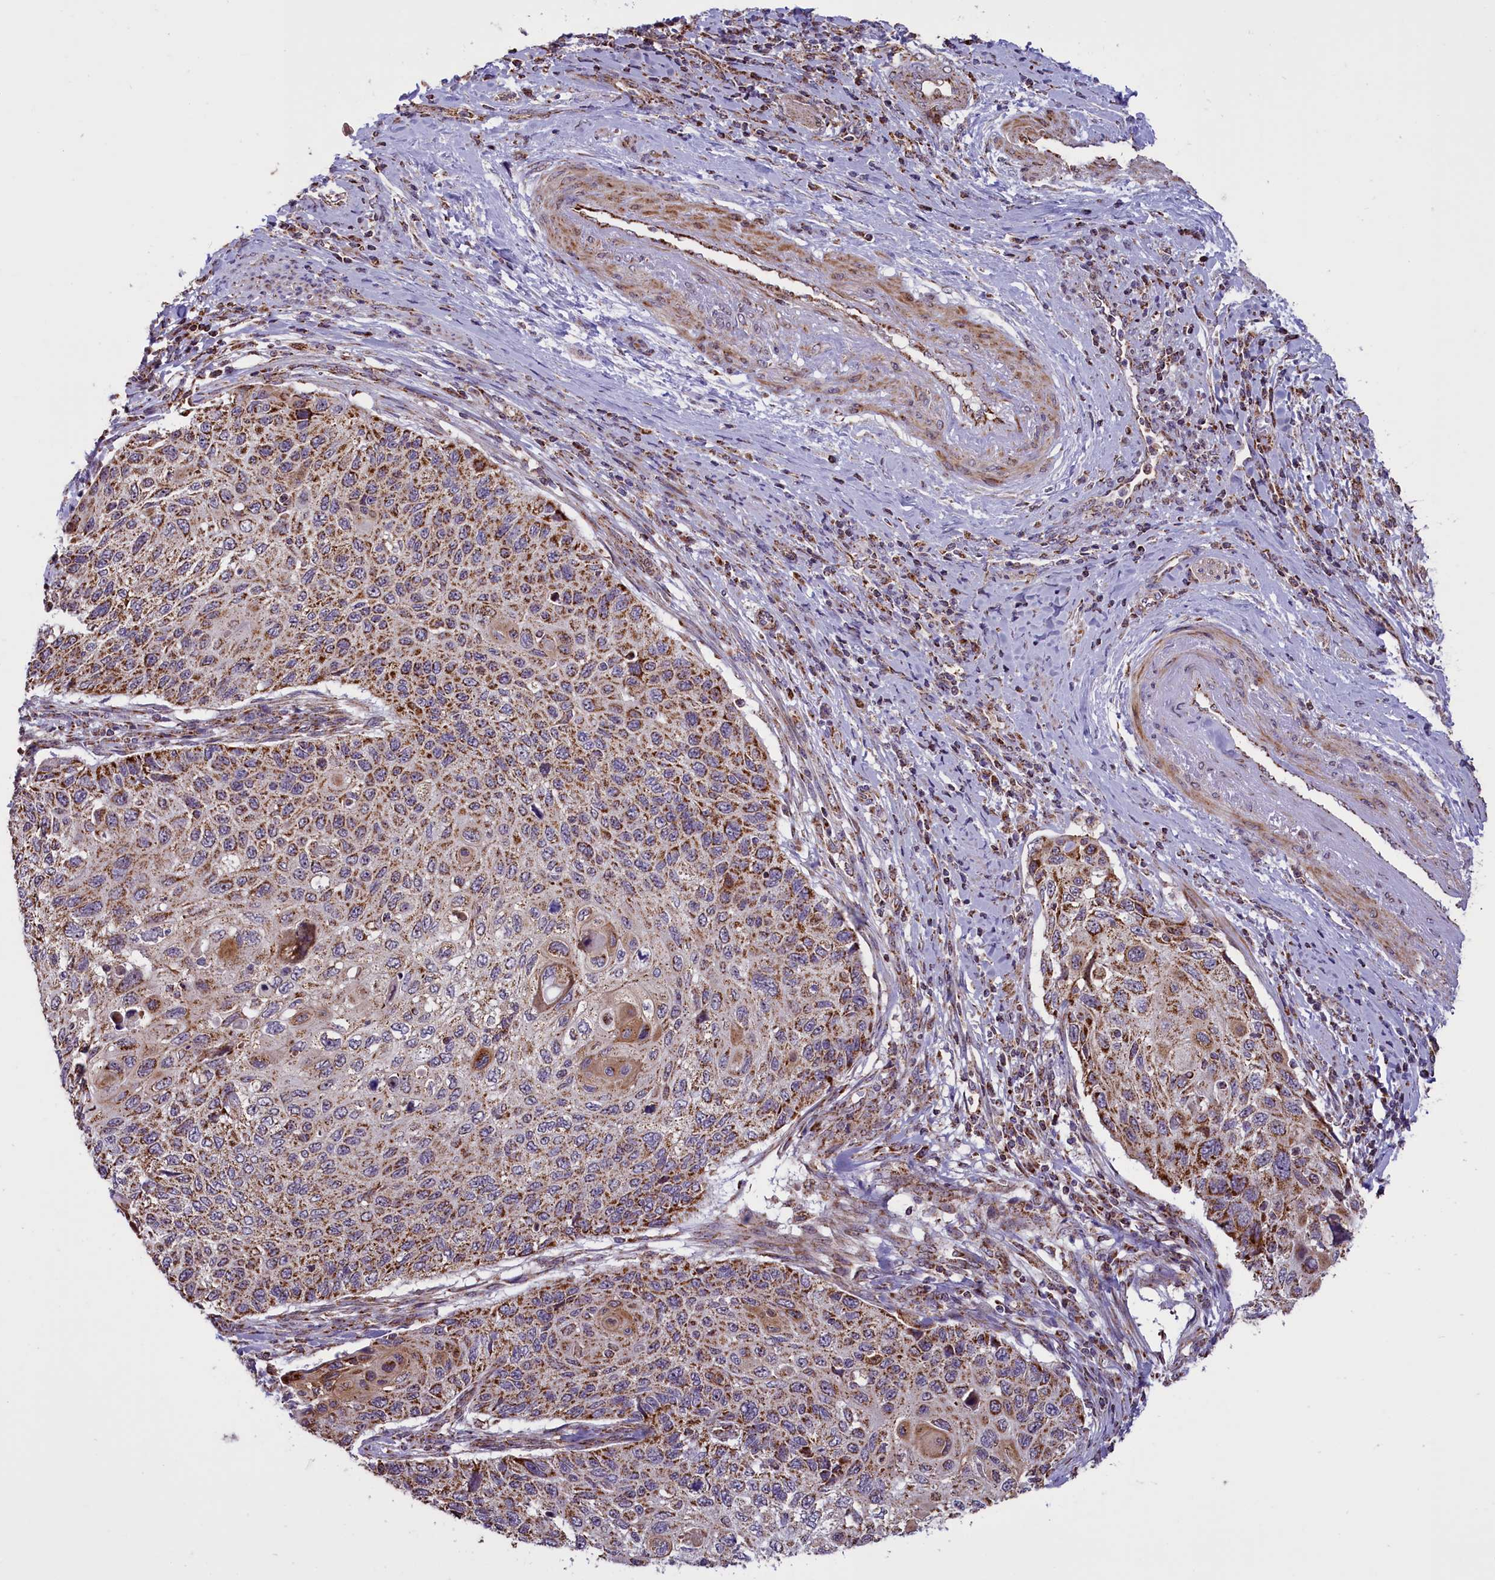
{"staining": {"intensity": "moderate", "quantity": ">75%", "location": "cytoplasmic/membranous"}, "tissue": "cervical cancer", "cell_type": "Tumor cells", "image_type": "cancer", "snomed": [{"axis": "morphology", "description": "Squamous cell carcinoma, NOS"}, {"axis": "topography", "description": "Cervix"}], "caption": "Immunohistochemical staining of squamous cell carcinoma (cervical) shows medium levels of moderate cytoplasmic/membranous positivity in about >75% of tumor cells. (brown staining indicates protein expression, while blue staining denotes nuclei).", "gene": "GLRX5", "patient": {"sex": "female", "age": 70}}